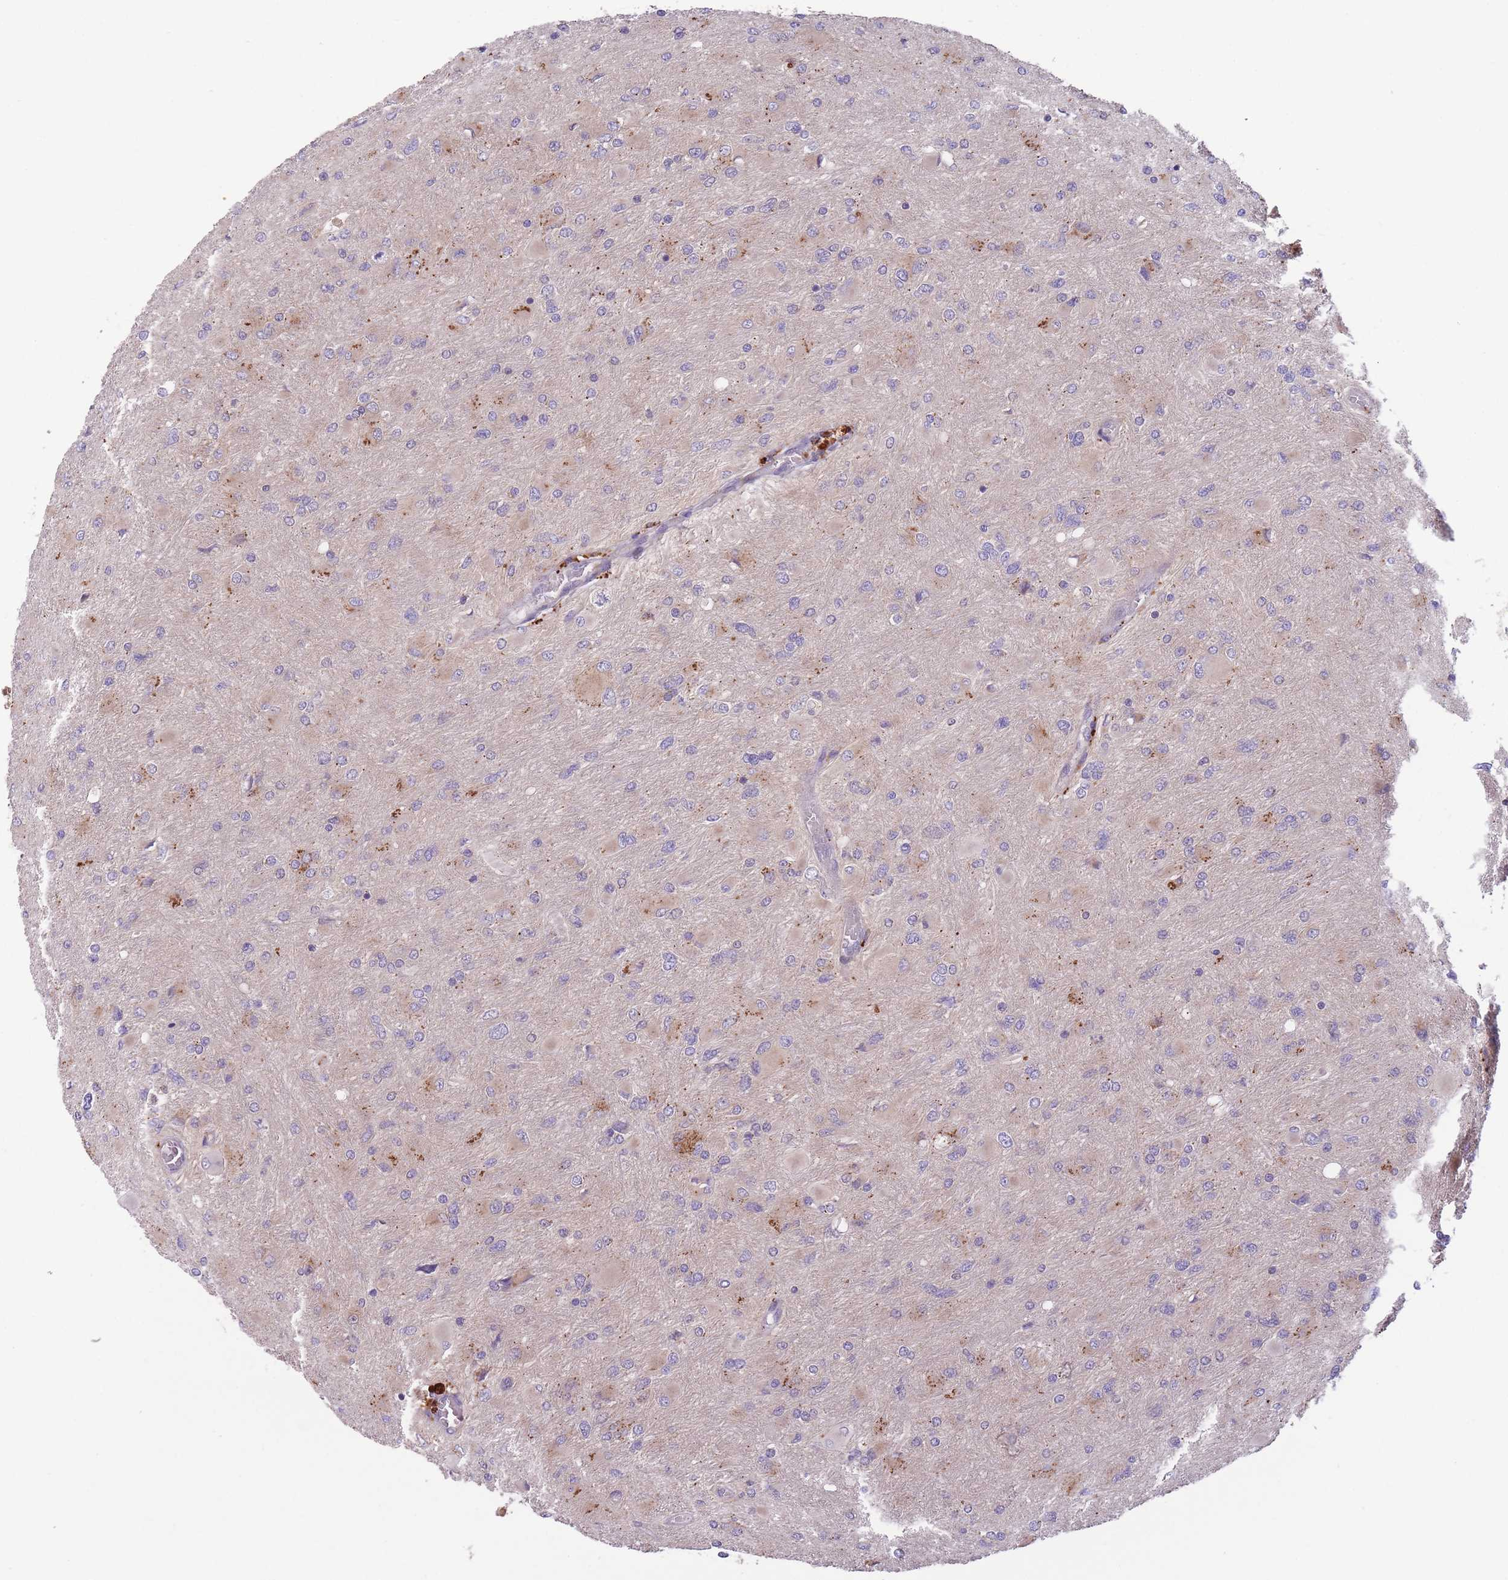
{"staining": {"intensity": "negative", "quantity": "none", "location": "none"}, "tissue": "glioma", "cell_type": "Tumor cells", "image_type": "cancer", "snomed": [{"axis": "morphology", "description": "Glioma, malignant, High grade"}, {"axis": "topography", "description": "Cerebral cortex"}], "caption": "Immunohistochemistry (IHC) micrograph of neoplastic tissue: malignant glioma (high-grade) stained with DAB demonstrates no significant protein expression in tumor cells.", "gene": "ITPKC", "patient": {"sex": "female", "age": 36}}